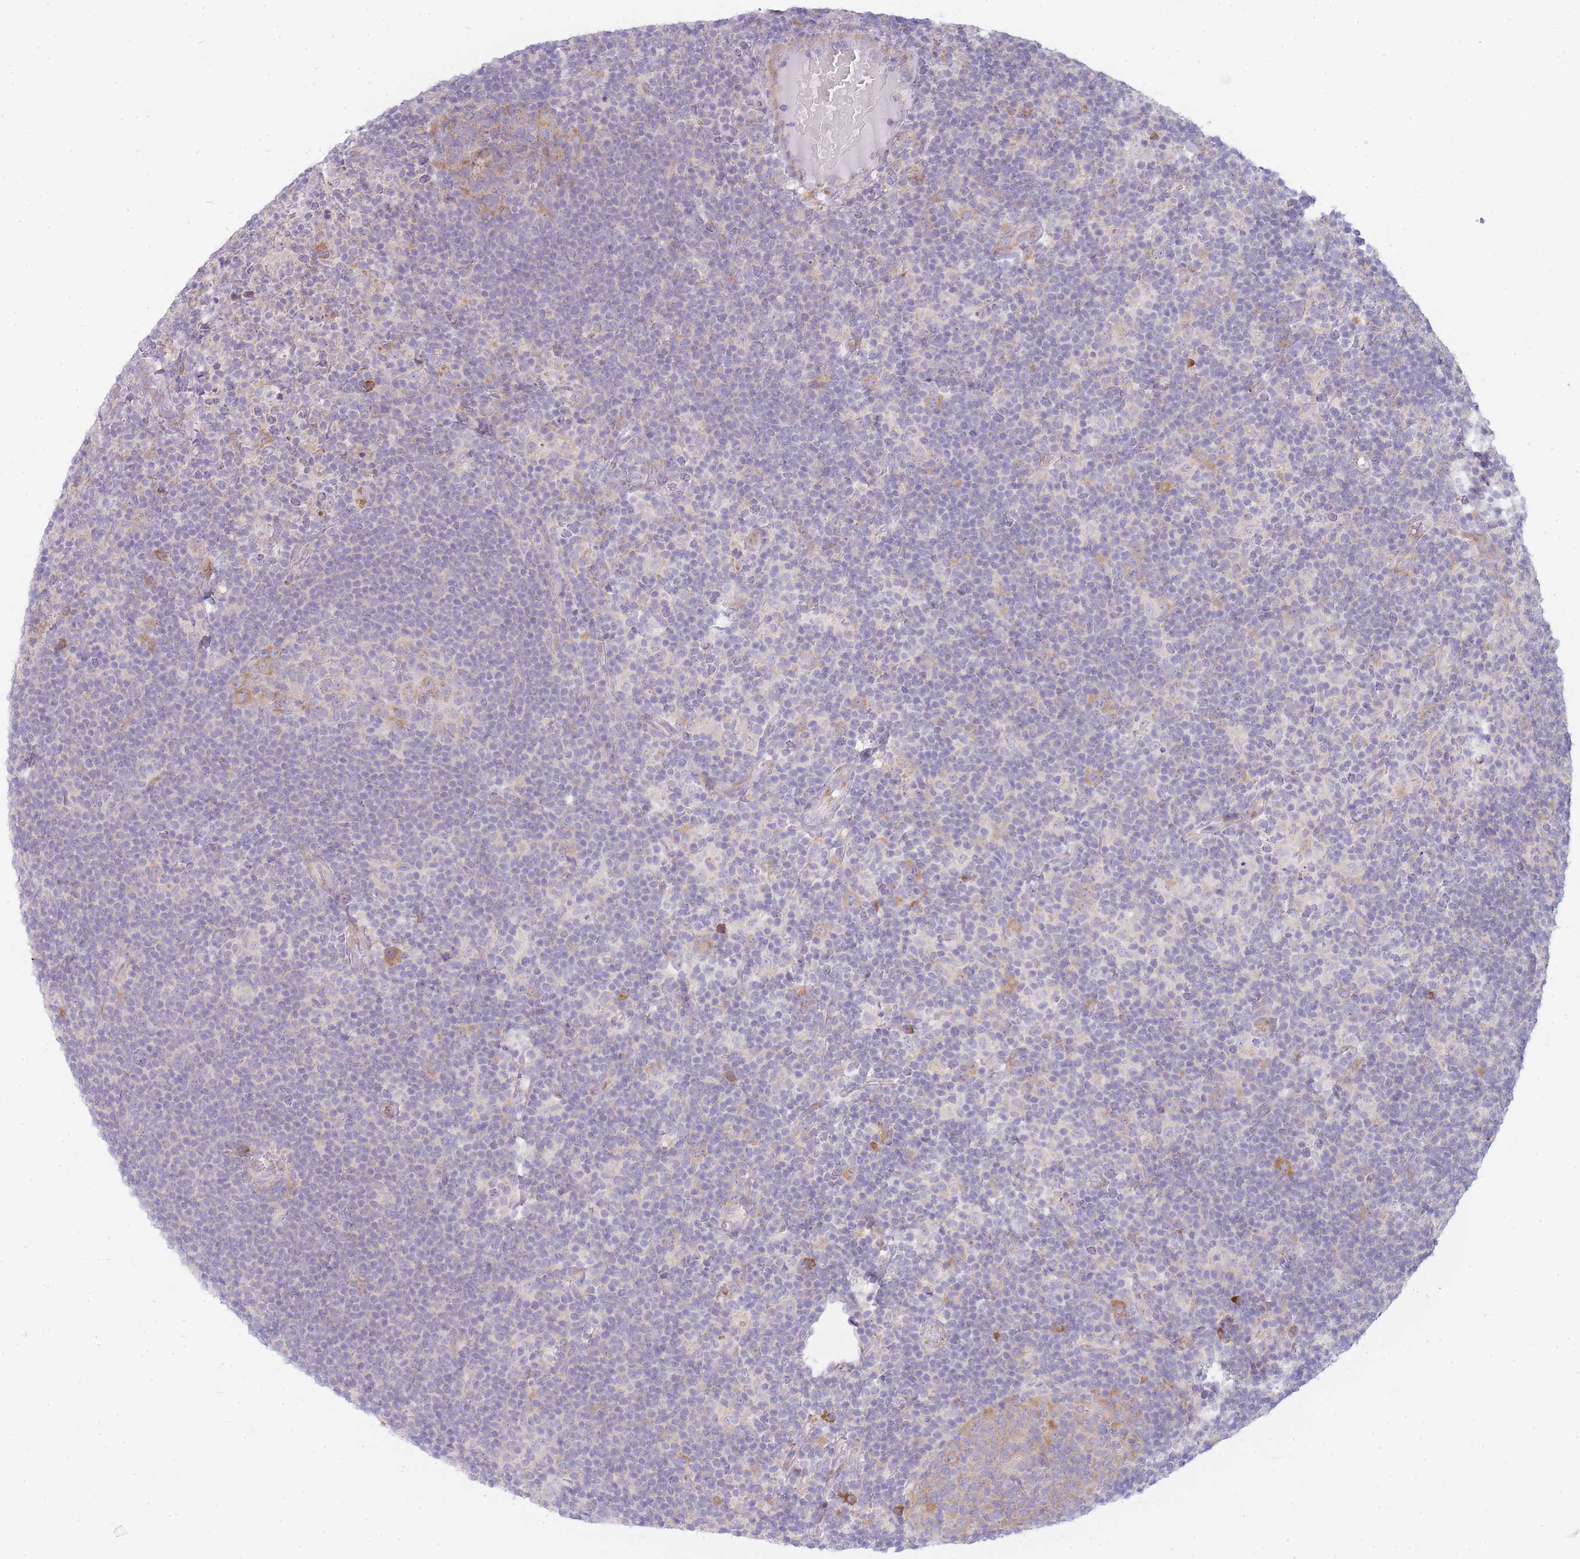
{"staining": {"intensity": "negative", "quantity": "none", "location": "none"}, "tissue": "lymphoma", "cell_type": "Tumor cells", "image_type": "cancer", "snomed": [{"axis": "morphology", "description": "Hodgkin's disease, NOS"}, {"axis": "topography", "description": "Lymph node"}], "caption": "Tumor cells are negative for protein expression in human lymphoma. The staining is performed using DAB (3,3'-diaminobenzidine) brown chromogen with nuclei counter-stained in using hematoxylin.", "gene": "OR5L2", "patient": {"sex": "female", "age": 57}}